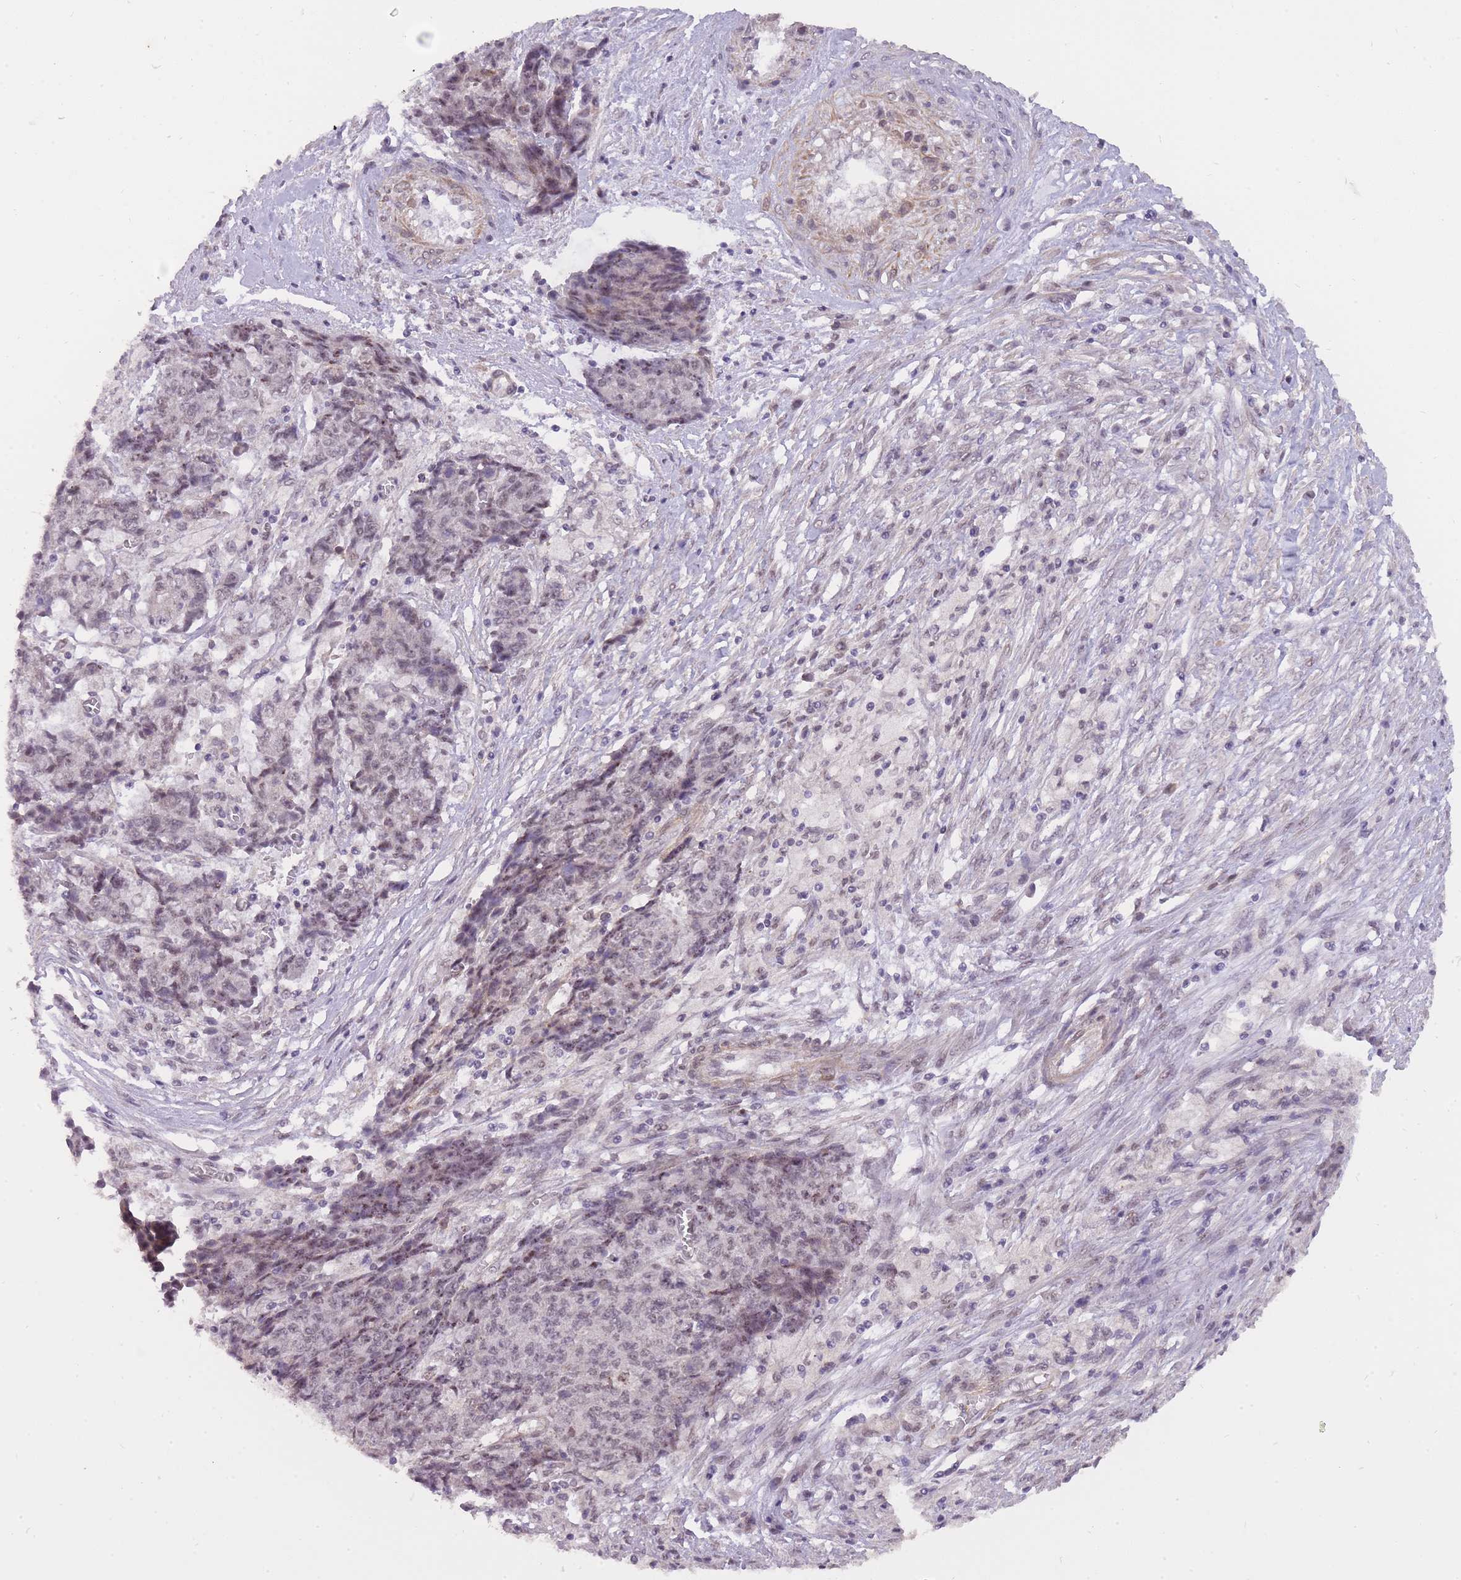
{"staining": {"intensity": "weak", "quantity": "25%-75%", "location": "nuclear"}, "tissue": "ovarian cancer", "cell_type": "Tumor cells", "image_type": "cancer", "snomed": [{"axis": "morphology", "description": "Carcinoma, endometroid"}, {"axis": "topography", "description": "Ovary"}], "caption": "Immunohistochemical staining of endometroid carcinoma (ovarian) exhibits weak nuclear protein expression in about 25%-75% of tumor cells. (brown staining indicates protein expression, while blue staining denotes nuclei).", "gene": "TIGD1", "patient": {"sex": "female", "age": 42}}